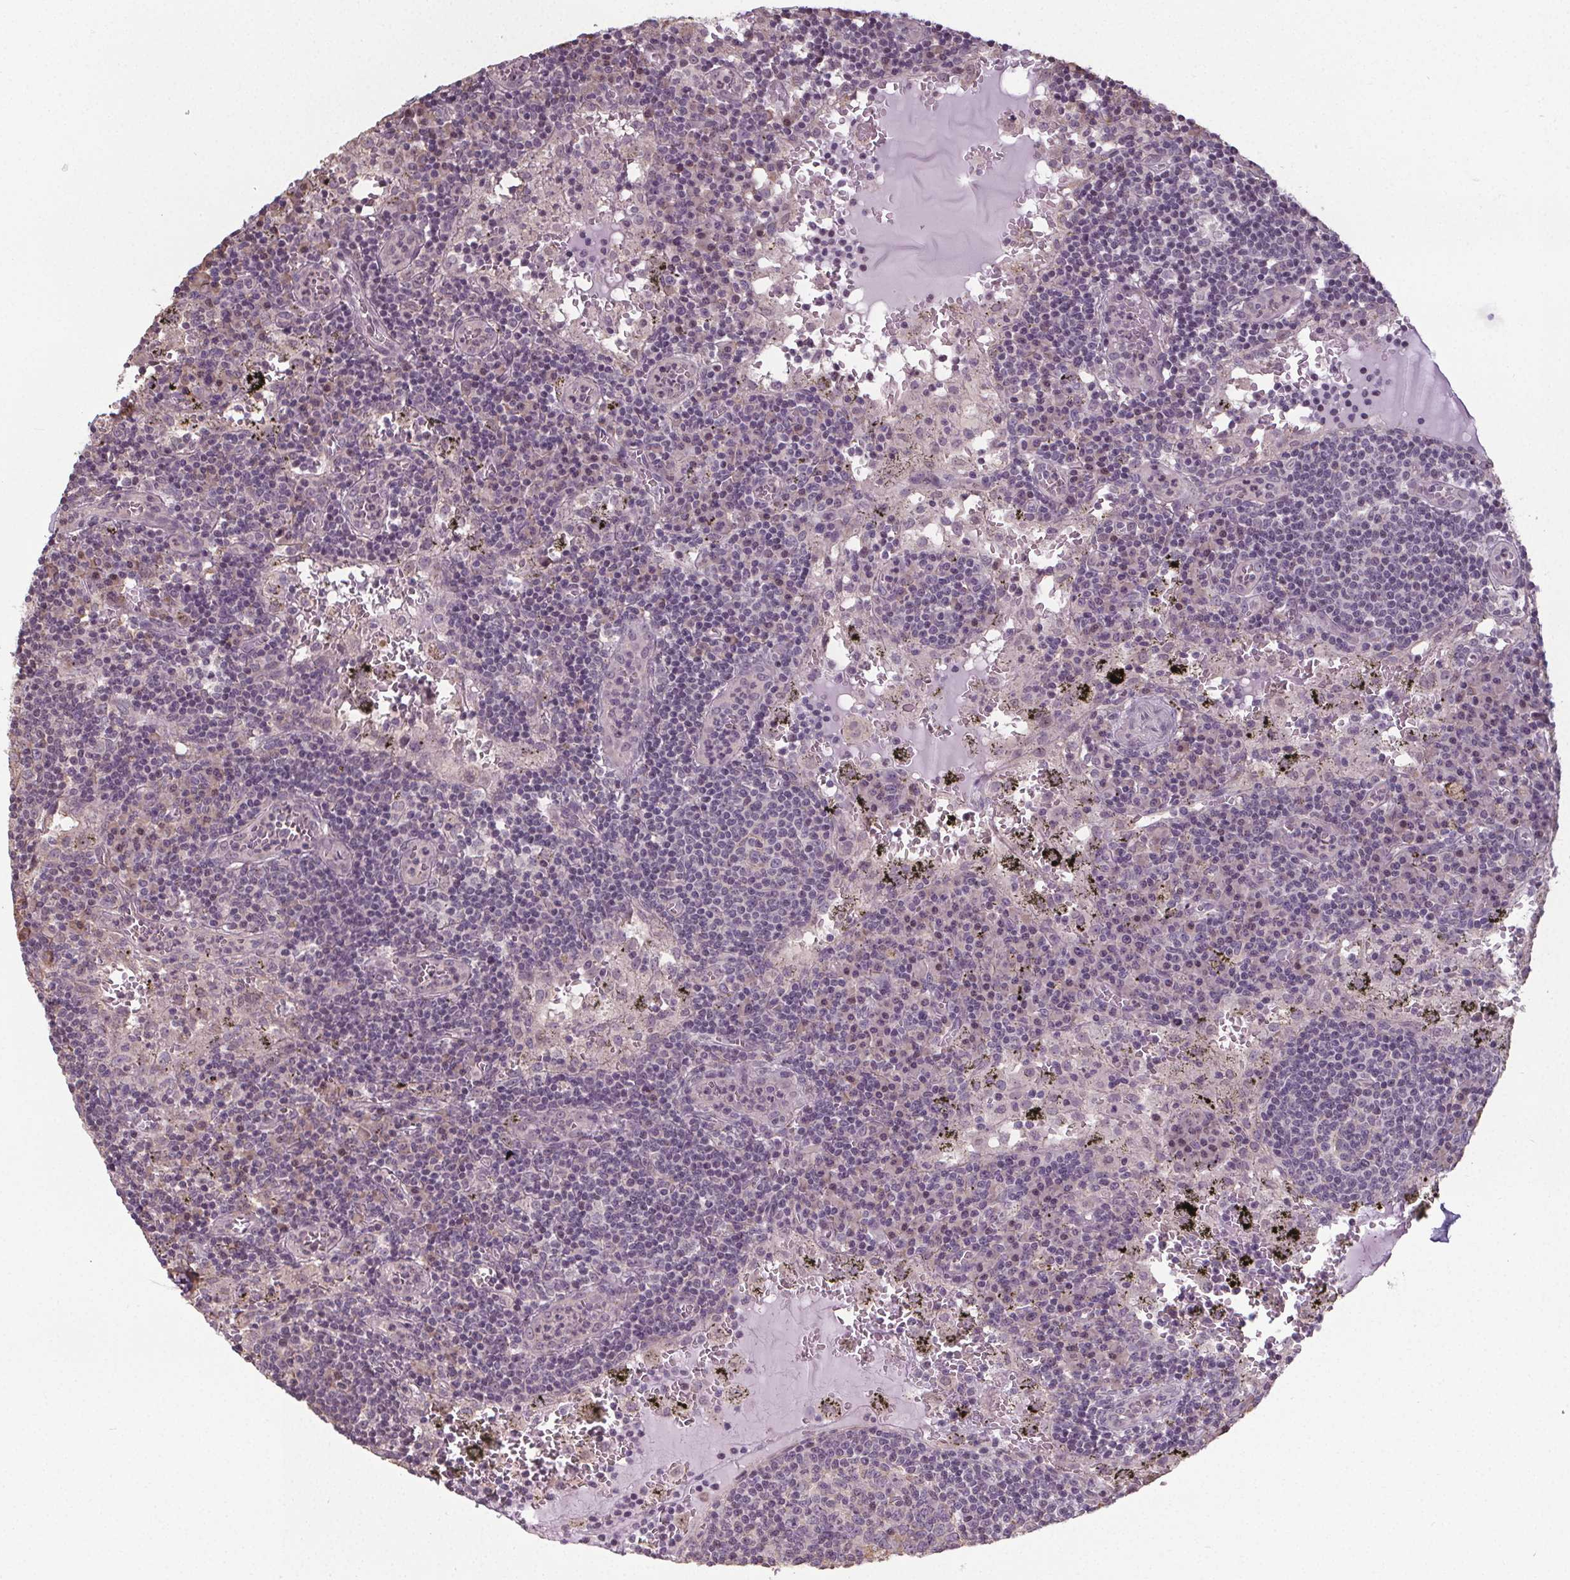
{"staining": {"intensity": "moderate", "quantity": "<25%", "location": "cytoplasmic/membranous"}, "tissue": "lymph node", "cell_type": "Germinal center cells", "image_type": "normal", "snomed": [{"axis": "morphology", "description": "Normal tissue, NOS"}, {"axis": "topography", "description": "Lymph node"}], "caption": "Lymph node stained with DAB (3,3'-diaminobenzidine) immunohistochemistry (IHC) displays low levels of moderate cytoplasmic/membranous positivity in about <25% of germinal center cells.", "gene": "SLC26A2", "patient": {"sex": "male", "age": 62}}